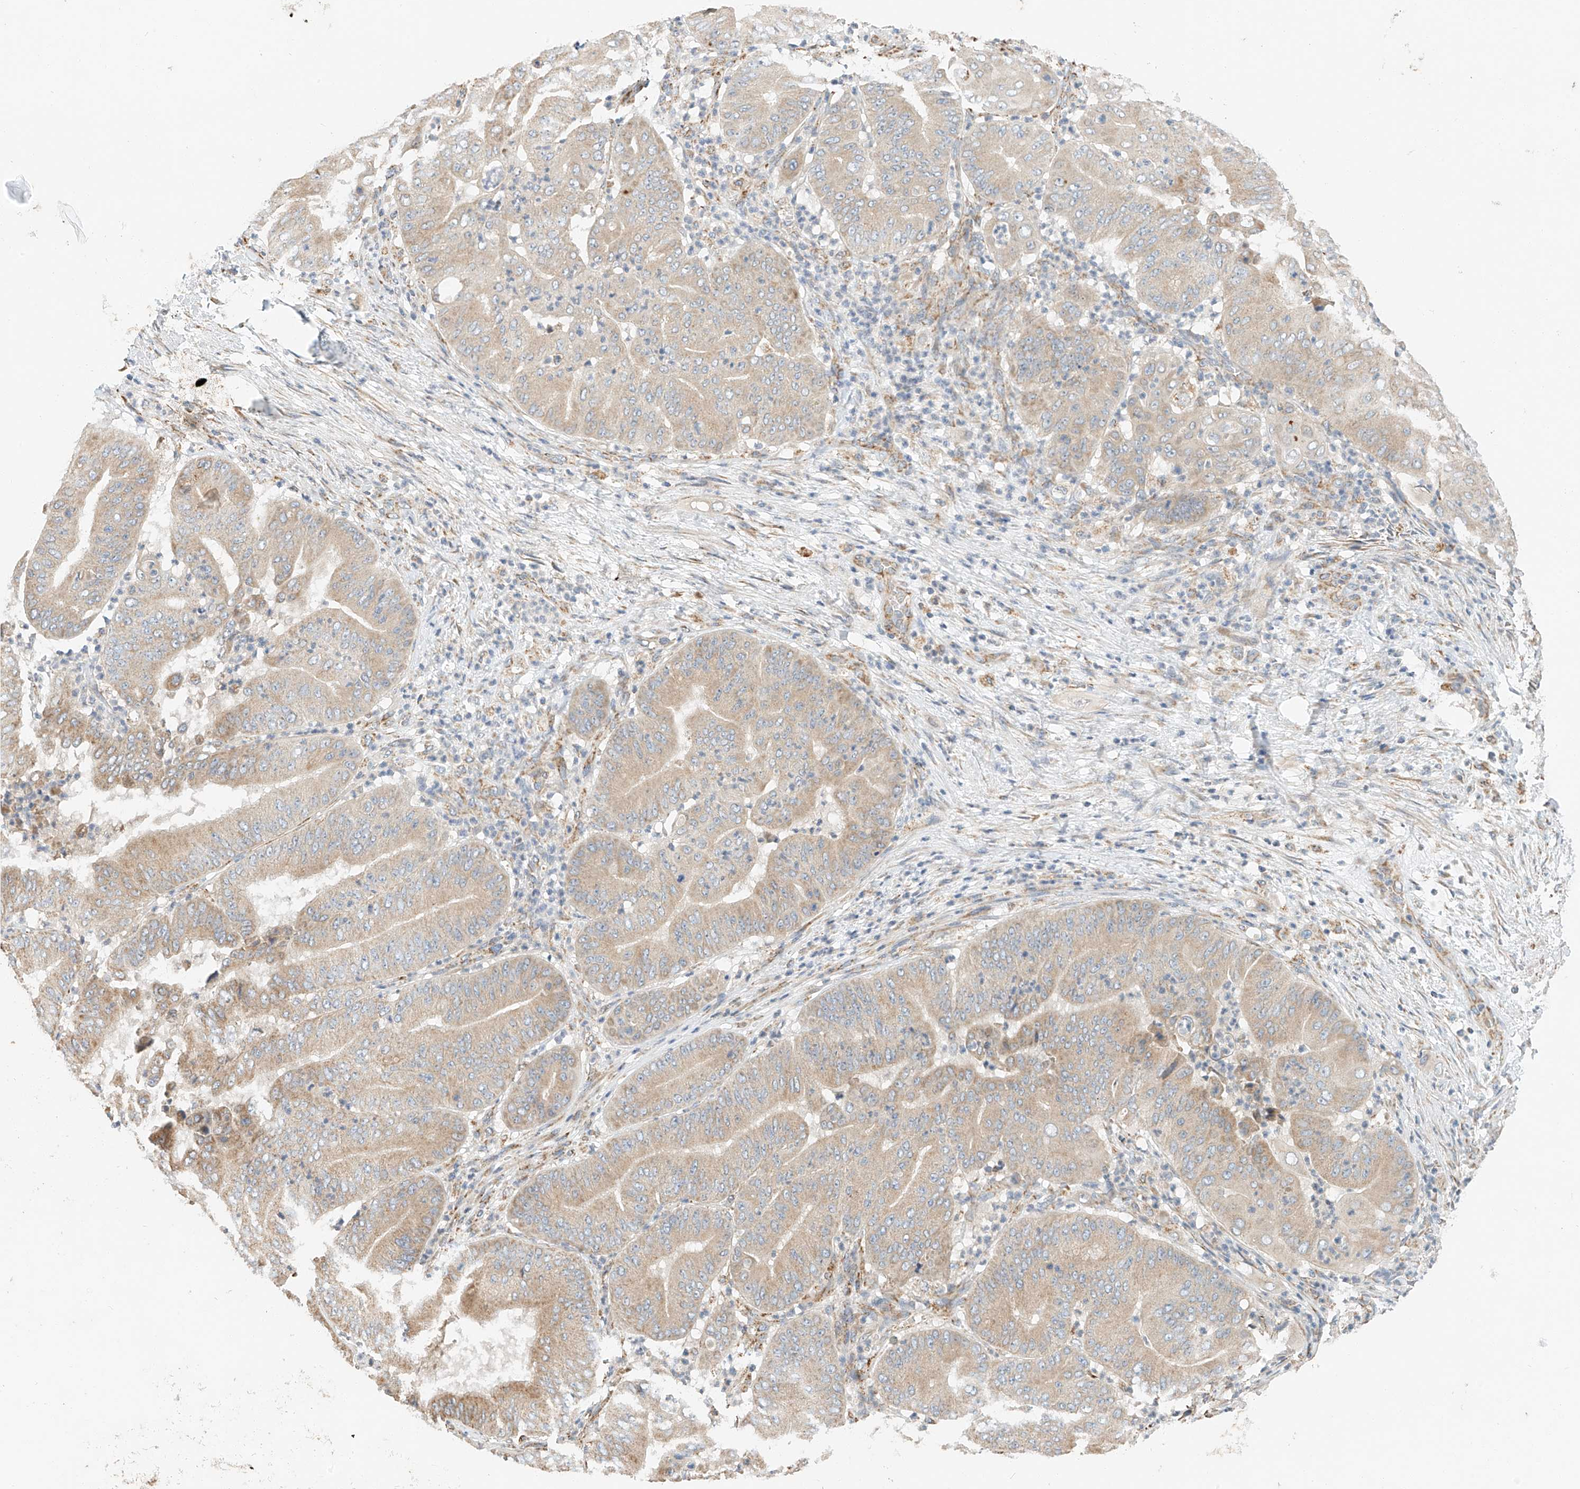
{"staining": {"intensity": "weak", "quantity": ">75%", "location": "cytoplasmic/membranous"}, "tissue": "pancreatic cancer", "cell_type": "Tumor cells", "image_type": "cancer", "snomed": [{"axis": "morphology", "description": "Adenocarcinoma, NOS"}, {"axis": "topography", "description": "Pancreas"}], "caption": "A brown stain highlights weak cytoplasmic/membranous positivity of a protein in human pancreatic cancer tumor cells. Using DAB (brown) and hematoxylin (blue) stains, captured at high magnification using brightfield microscopy.", "gene": "YIPF7", "patient": {"sex": "female", "age": 77}}